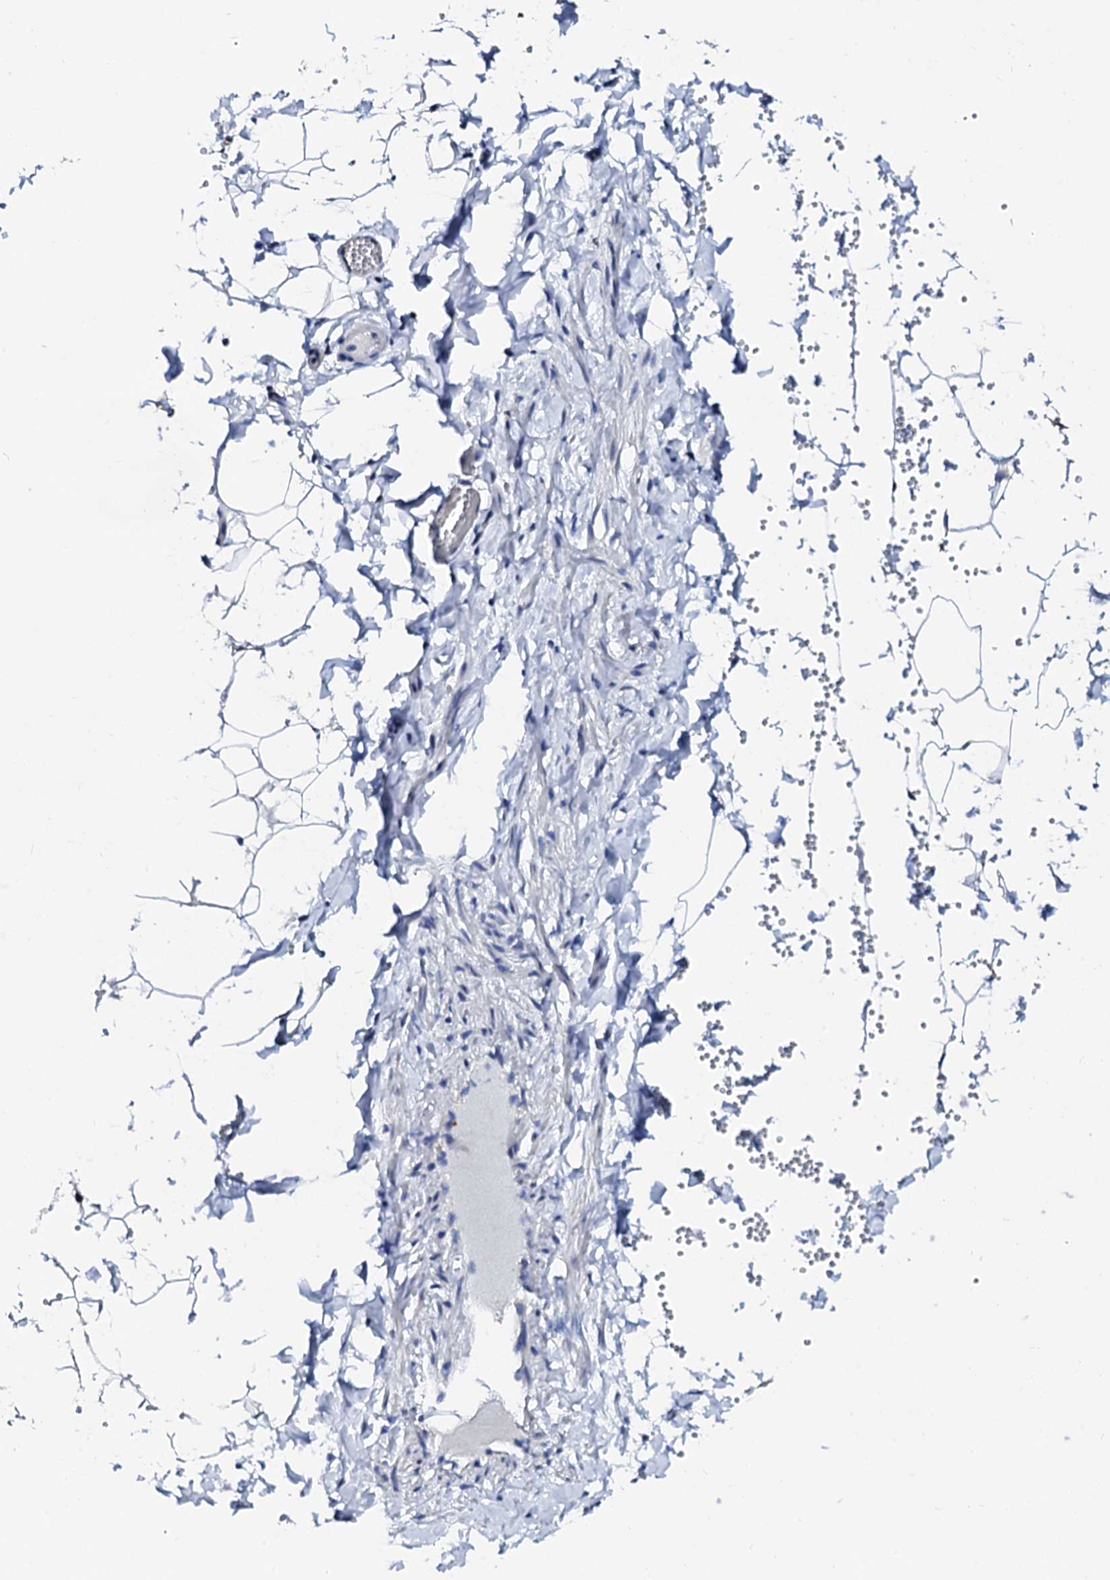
{"staining": {"intensity": "negative", "quantity": "none", "location": "none"}, "tissue": "adipose tissue", "cell_type": "Adipocytes", "image_type": "normal", "snomed": [{"axis": "morphology", "description": "Normal tissue, NOS"}, {"axis": "topography", "description": "Gallbladder"}, {"axis": "topography", "description": "Peripheral nerve tissue"}], "caption": "The image demonstrates no significant positivity in adipocytes of adipose tissue.", "gene": "AKAP3", "patient": {"sex": "male", "age": 38}}